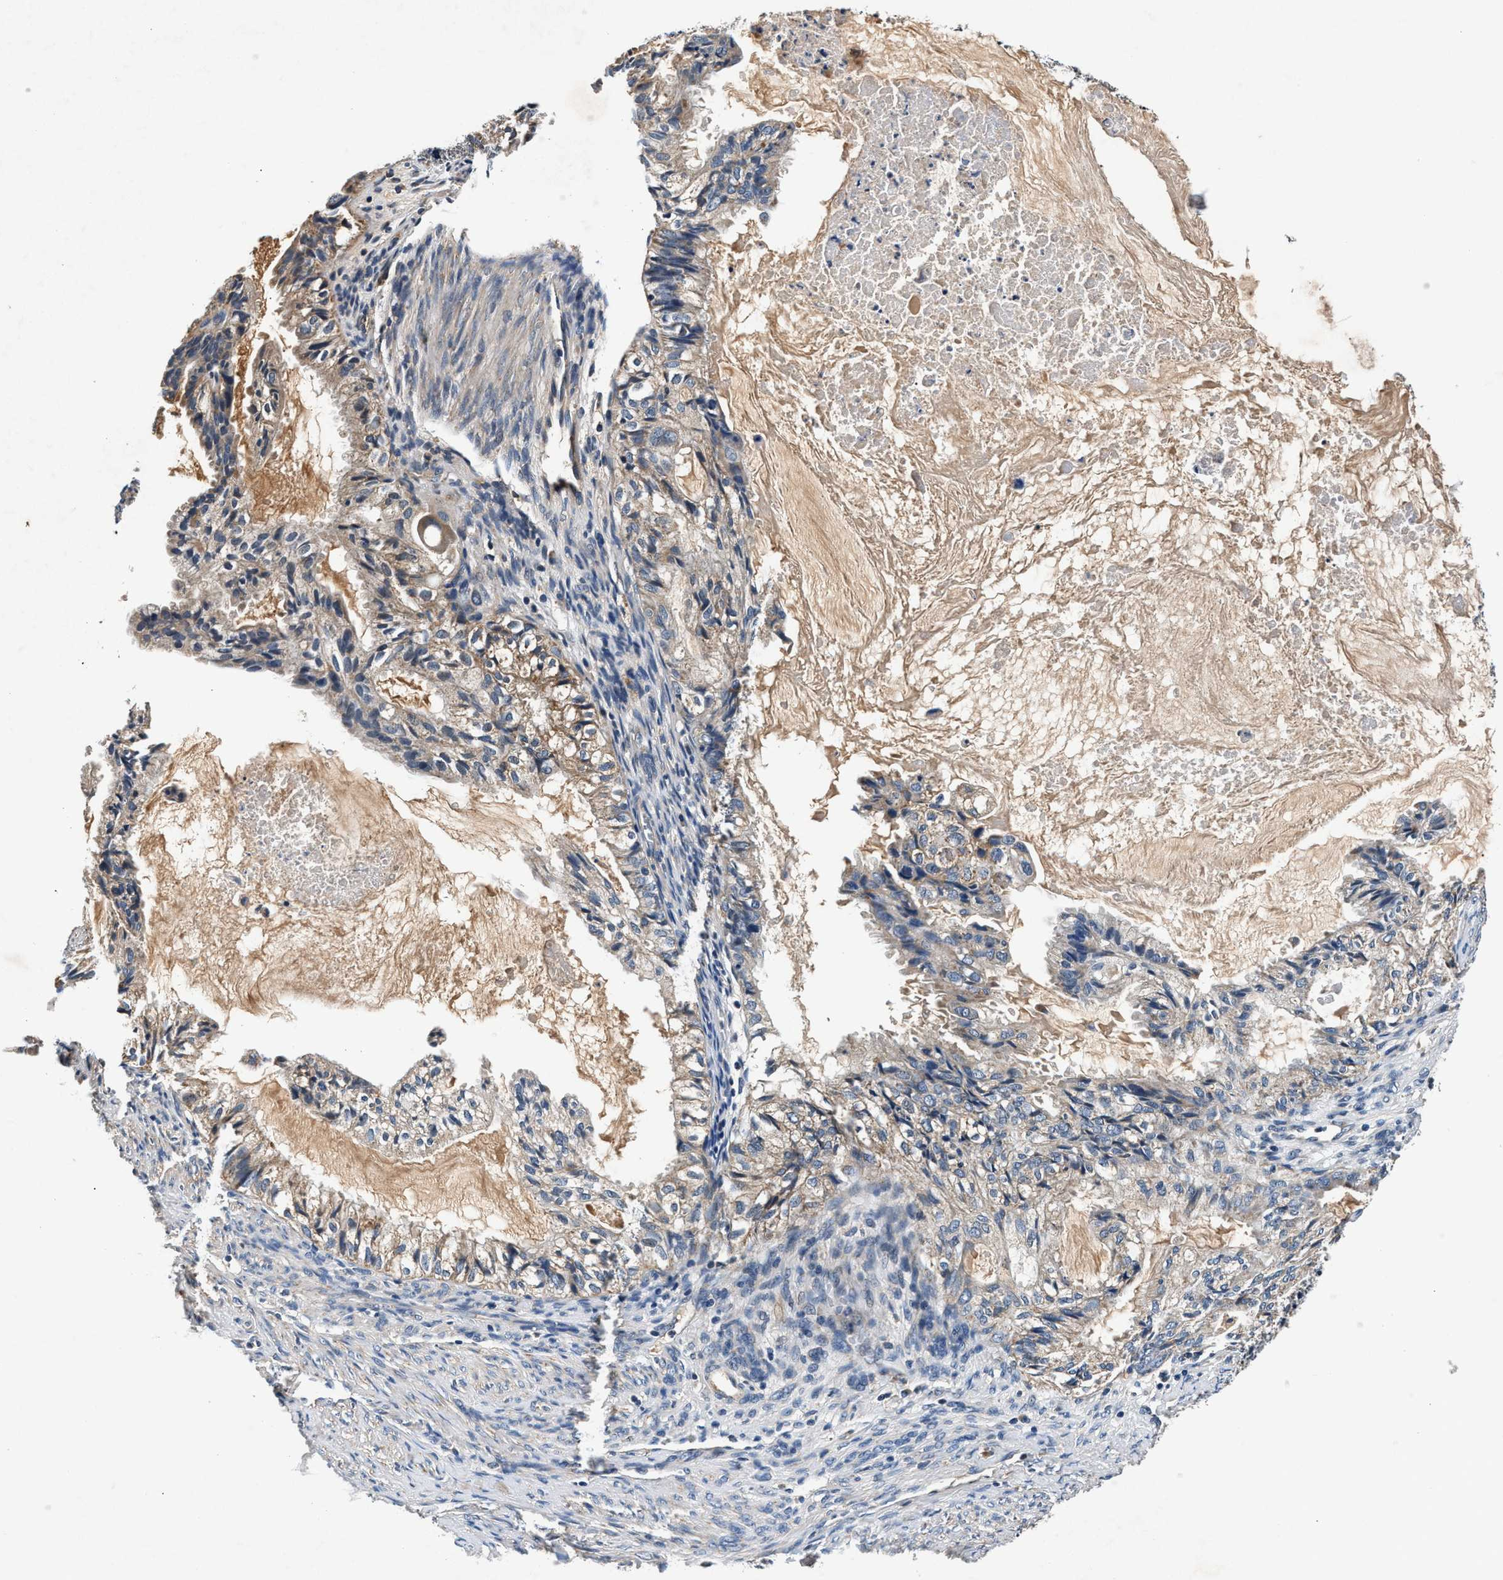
{"staining": {"intensity": "weak", "quantity": ">75%", "location": "cytoplasmic/membranous"}, "tissue": "cervical cancer", "cell_type": "Tumor cells", "image_type": "cancer", "snomed": [{"axis": "morphology", "description": "Normal tissue, NOS"}, {"axis": "morphology", "description": "Adenocarcinoma, NOS"}, {"axis": "topography", "description": "Cervix"}, {"axis": "topography", "description": "Endometrium"}], "caption": "The image shows staining of cervical cancer (adenocarcinoma), revealing weak cytoplasmic/membranous protein positivity (brown color) within tumor cells. (IHC, brightfield microscopy, high magnification).", "gene": "IMMT", "patient": {"sex": "female", "age": 86}}